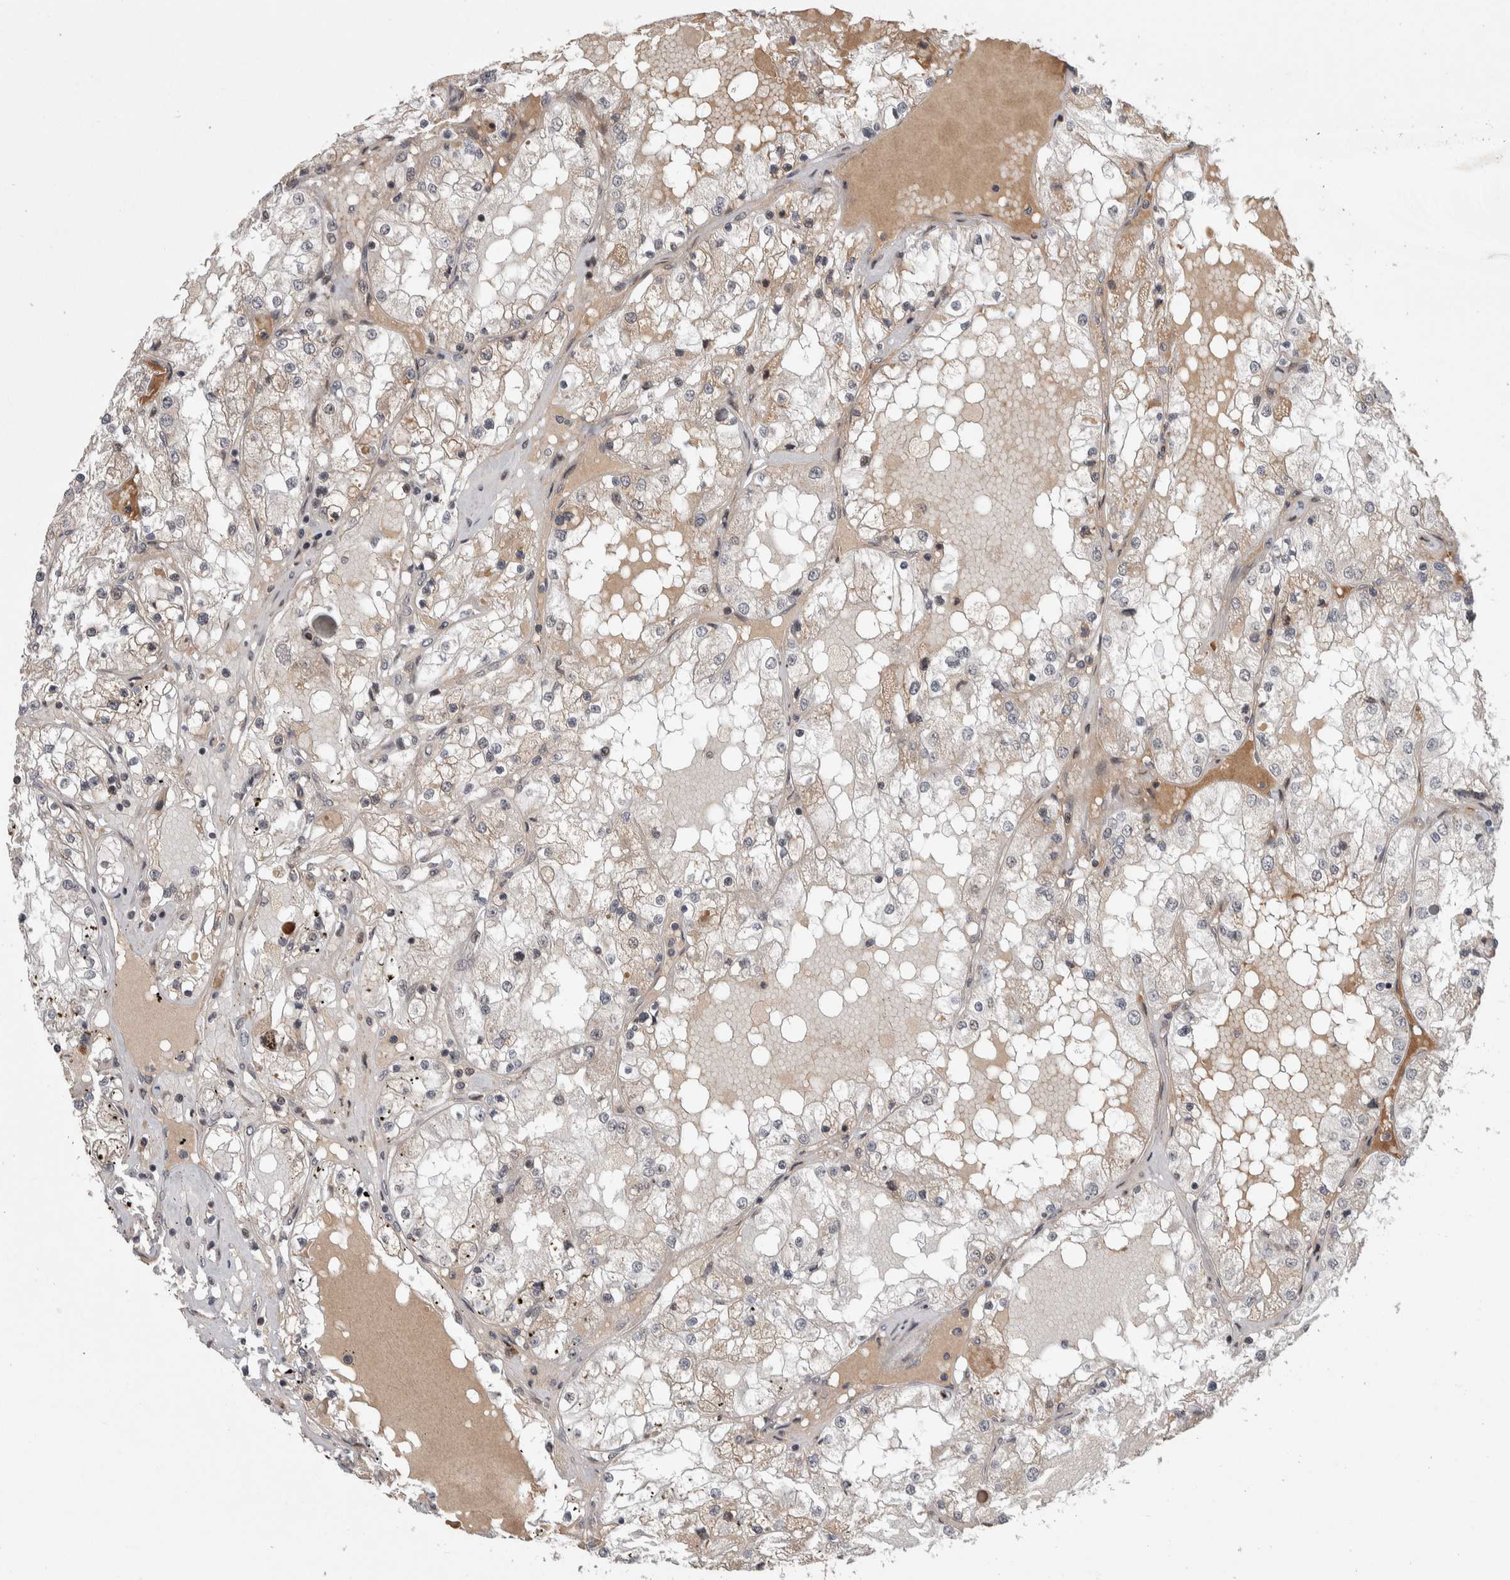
{"staining": {"intensity": "negative", "quantity": "none", "location": "none"}, "tissue": "renal cancer", "cell_type": "Tumor cells", "image_type": "cancer", "snomed": [{"axis": "morphology", "description": "Adenocarcinoma, NOS"}, {"axis": "topography", "description": "Kidney"}], "caption": "An image of renal cancer (adenocarcinoma) stained for a protein reveals no brown staining in tumor cells.", "gene": "ZNF592", "patient": {"sex": "male", "age": 68}}